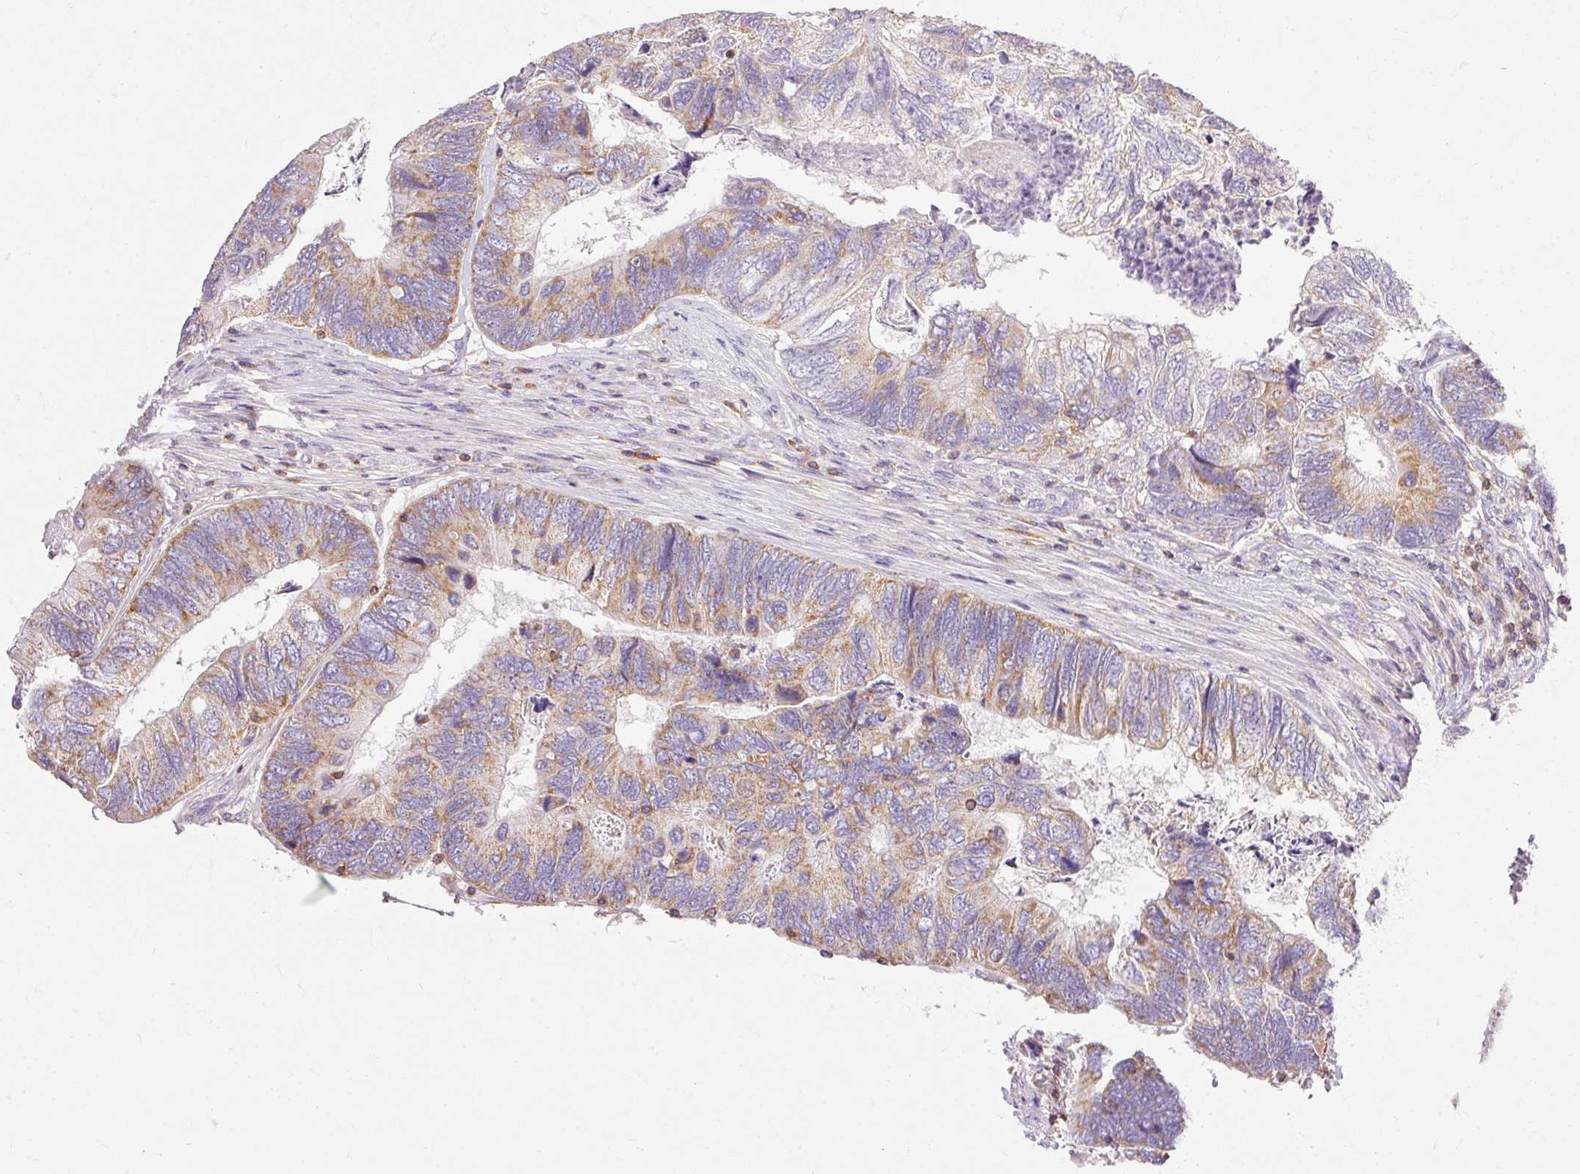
{"staining": {"intensity": "moderate", "quantity": ">75%", "location": "cytoplasmic/membranous"}, "tissue": "colorectal cancer", "cell_type": "Tumor cells", "image_type": "cancer", "snomed": [{"axis": "morphology", "description": "Adenocarcinoma, NOS"}, {"axis": "topography", "description": "Colon"}], "caption": "The photomicrograph displays a brown stain indicating the presence of a protein in the cytoplasmic/membranous of tumor cells in colorectal cancer (adenocarcinoma). (DAB = brown stain, brightfield microscopy at high magnification).", "gene": "IMMT", "patient": {"sex": "female", "age": 67}}